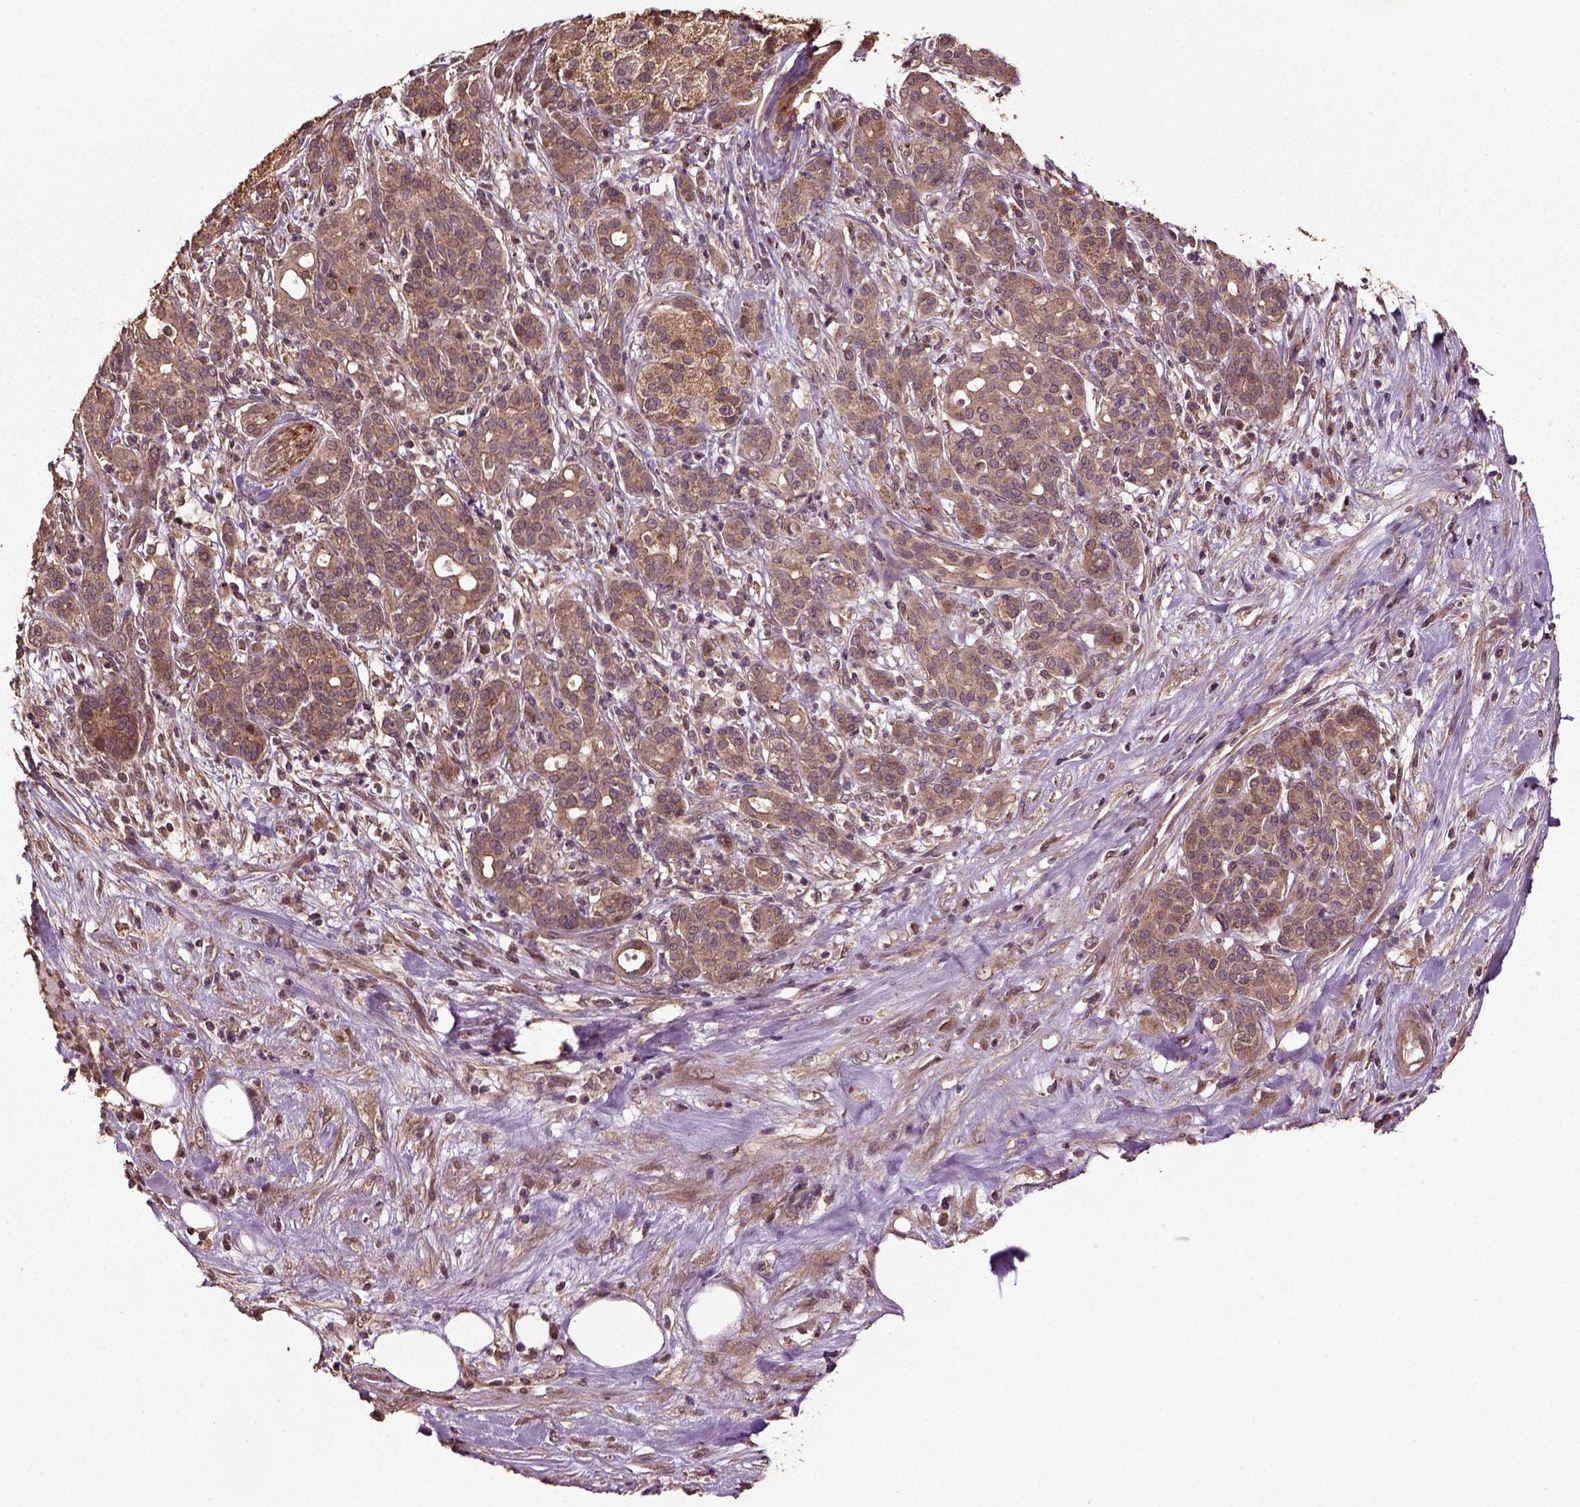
{"staining": {"intensity": "moderate", "quantity": ">75%", "location": "cytoplasmic/membranous"}, "tissue": "pancreatic cancer", "cell_type": "Tumor cells", "image_type": "cancer", "snomed": [{"axis": "morphology", "description": "Adenocarcinoma, NOS"}, {"axis": "topography", "description": "Pancreas"}], "caption": "Adenocarcinoma (pancreatic) stained with immunohistochemistry exhibits moderate cytoplasmic/membranous positivity in about >75% of tumor cells.", "gene": "ERV3-1", "patient": {"sex": "male", "age": 44}}